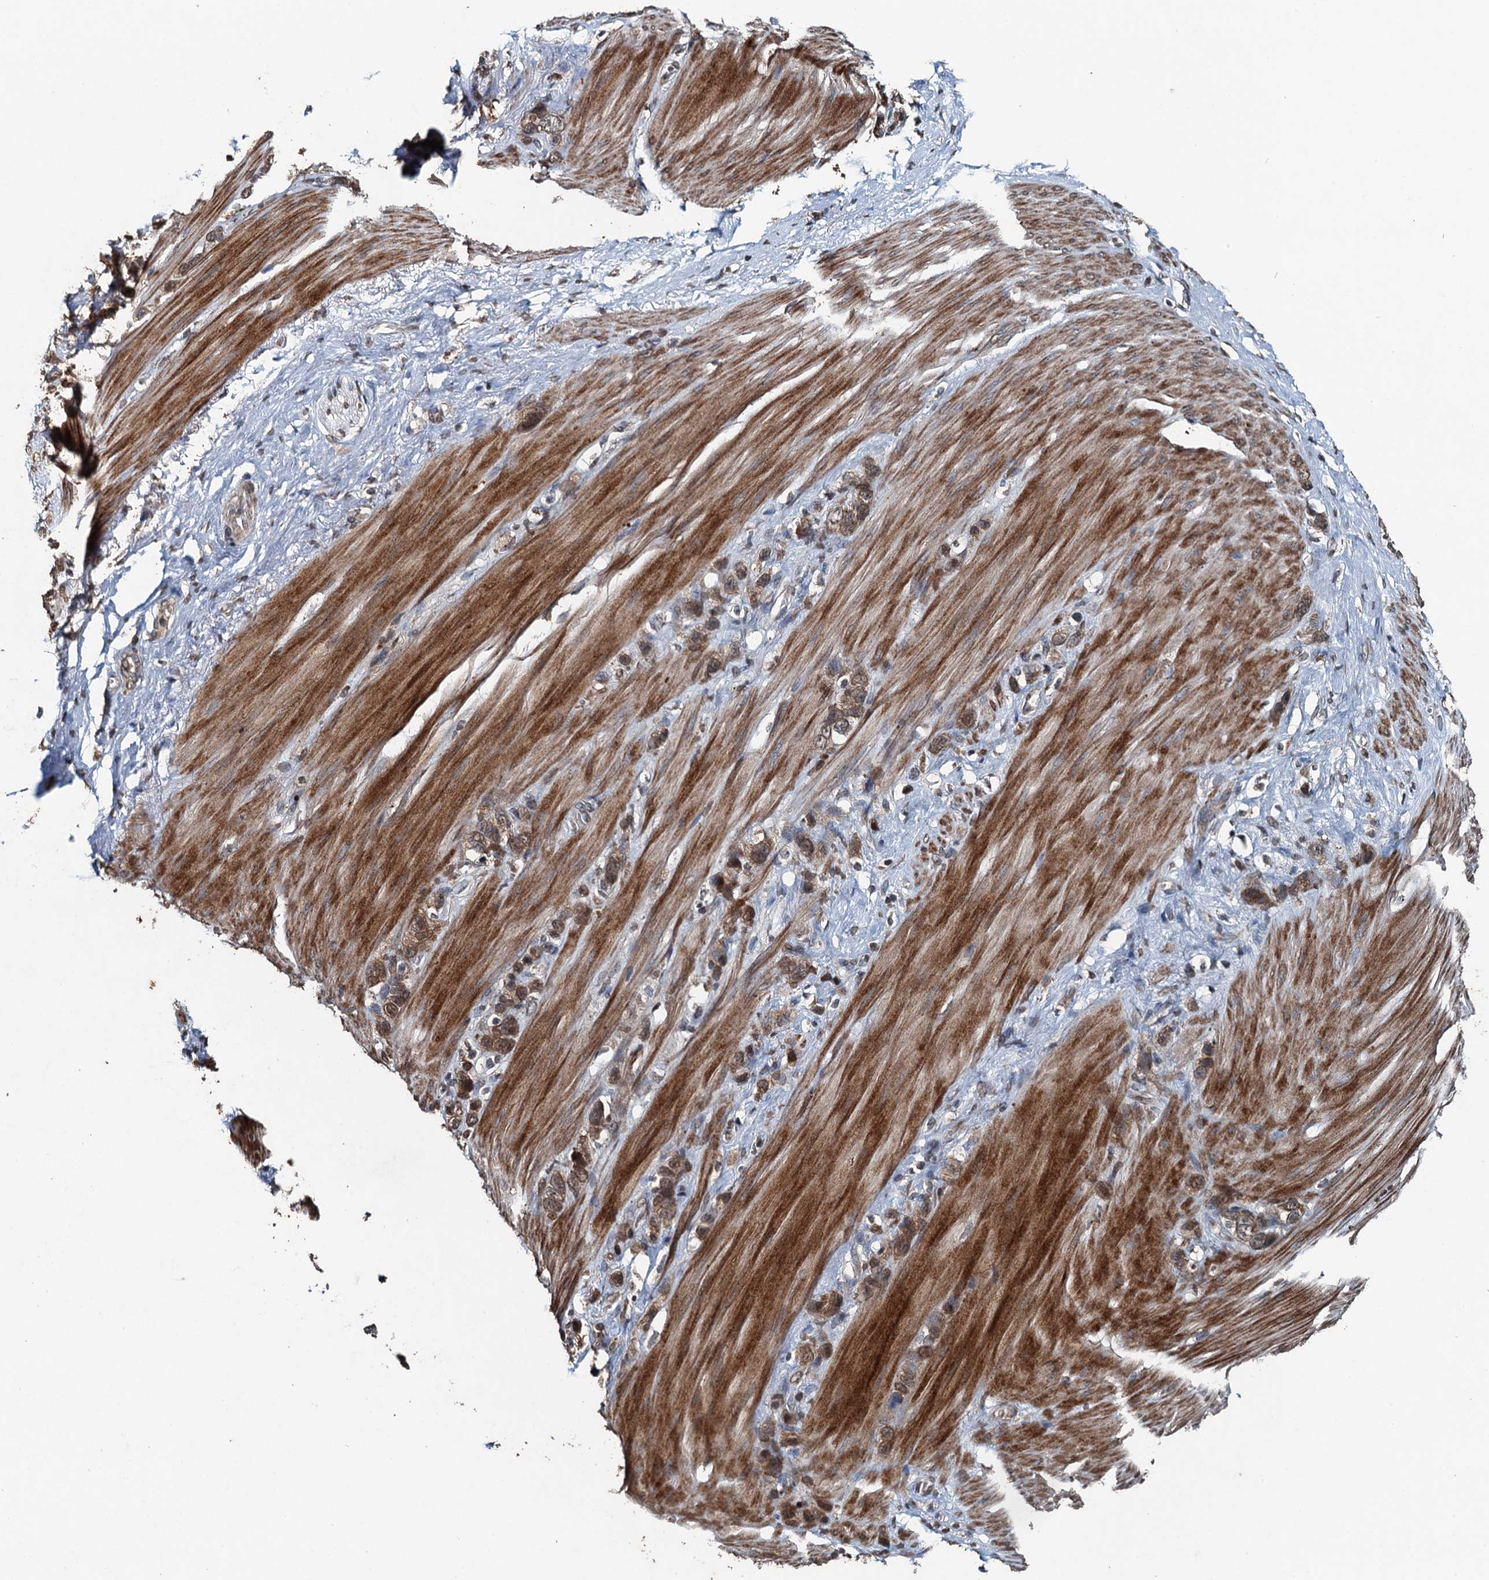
{"staining": {"intensity": "moderate", "quantity": ">75%", "location": "cytoplasmic/membranous"}, "tissue": "stomach cancer", "cell_type": "Tumor cells", "image_type": "cancer", "snomed": [{"axis": "morphology", "description": "Adenocarcinoma, NOS"}, {"axis": "morphology", "description": "Adenocarcinoma, High grade"}, {"axis": "topography", "description": "Stomach, upper"}, {"axis": "topography", "description": "Stomach, lower"}], "caption": "Immunohistochemistry (IHC) micrograph of neoplastic tissue: human stomach cancer stained using IHC demonstrates medium levels of moderate protein expression localized specifically in the cytoplasmic/membranous of tumor cells, appearing as a cytoplasmic/membranous brown color.", "gene": "TCTN1", "patient": {"sex": "female", "age": 65}}